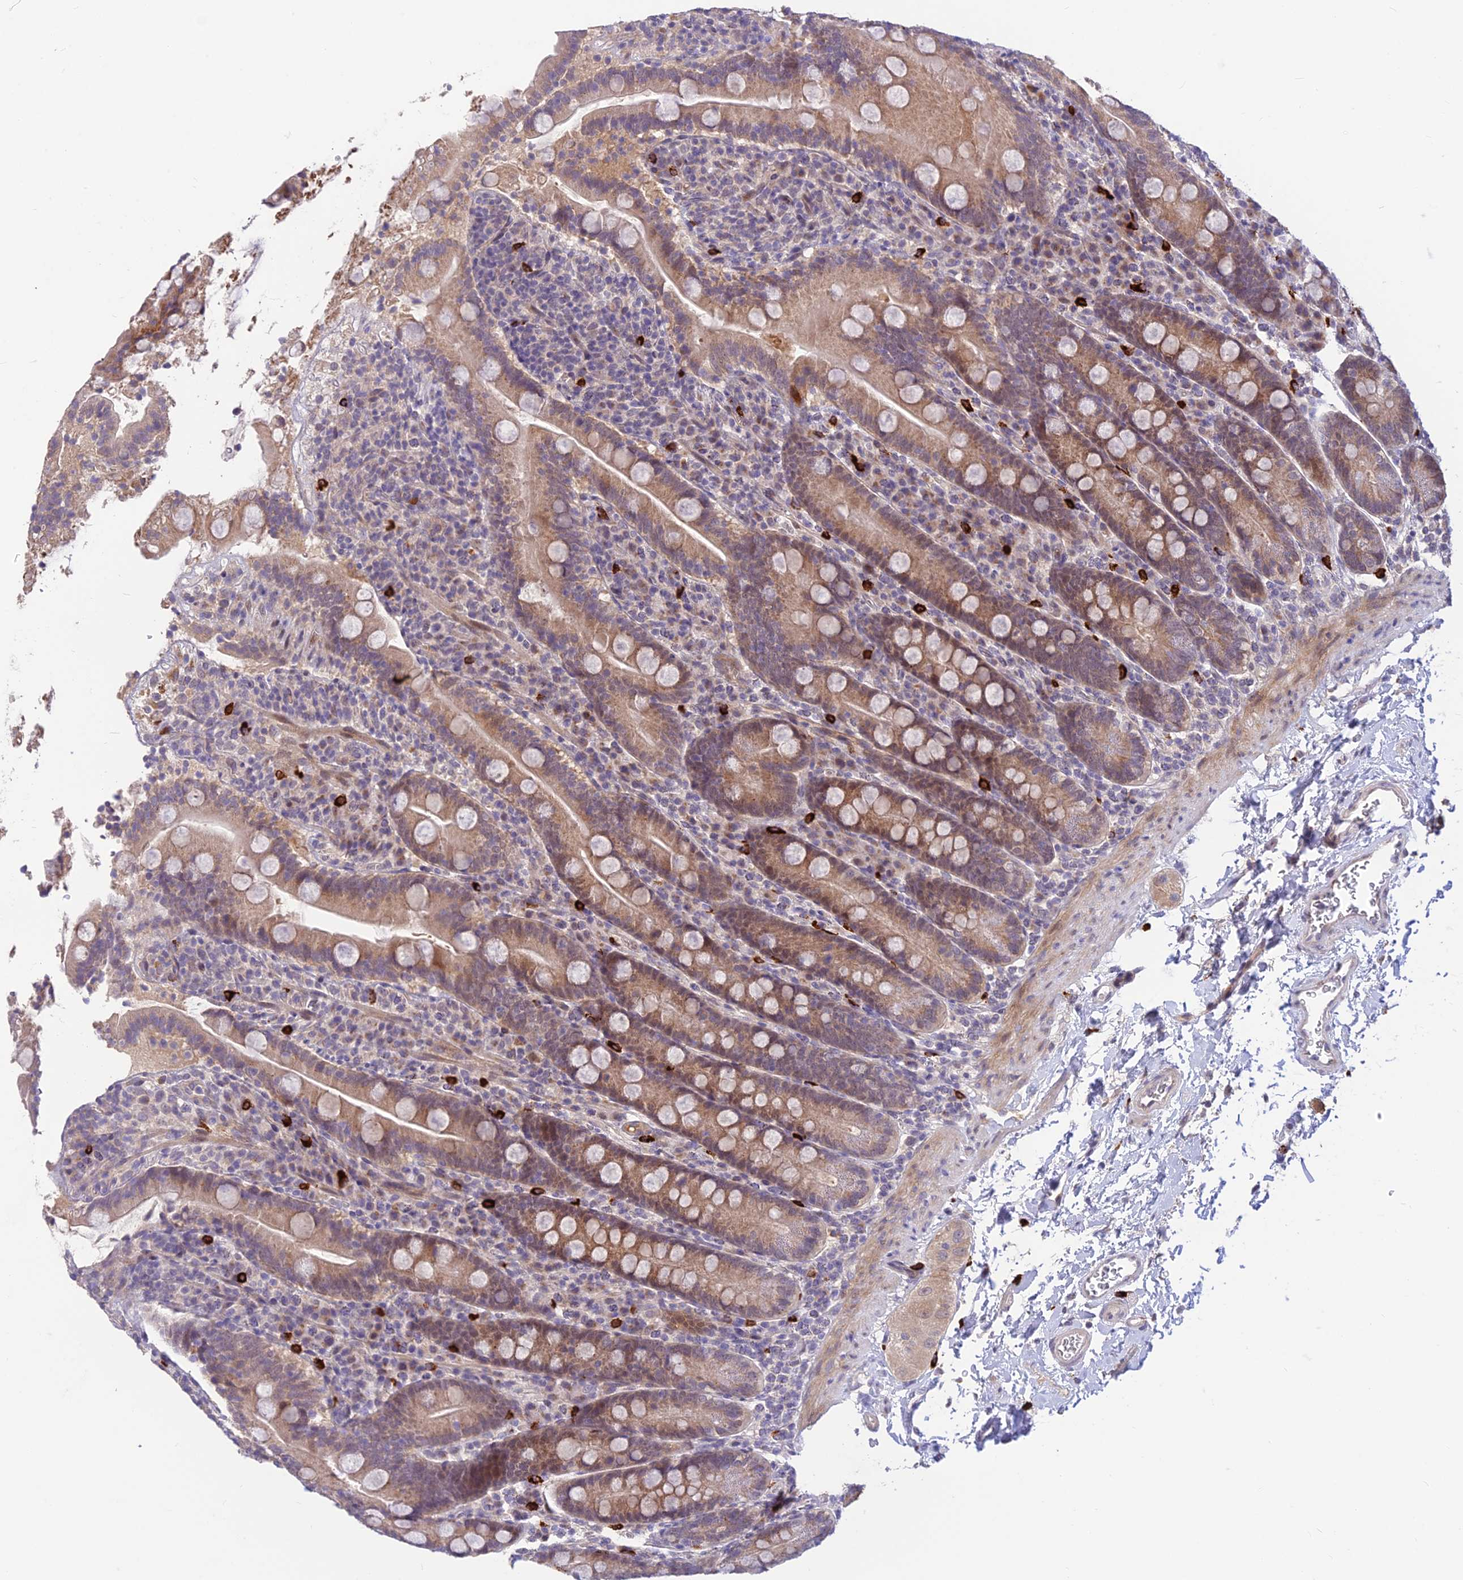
{"staining": {"intensity": "weak", "quantity": ">75%", "location": "cytoplasmic/membranous"}, "tissue": "duodenum", "cell_type": "Glandular cells", "image_type": "normal", "snomed": [{"axis": "morphology", "description": "Normal tissue, NOS"}, {"axis": "topography", "description": "Duodenum"}], "caption": "Benign duodenum exhibits weak cytoplasmic/membranous positivity in about >75% of glandular cells.", "gene": "ASPDH", "patient": {"sex": "male", "age": 35}}